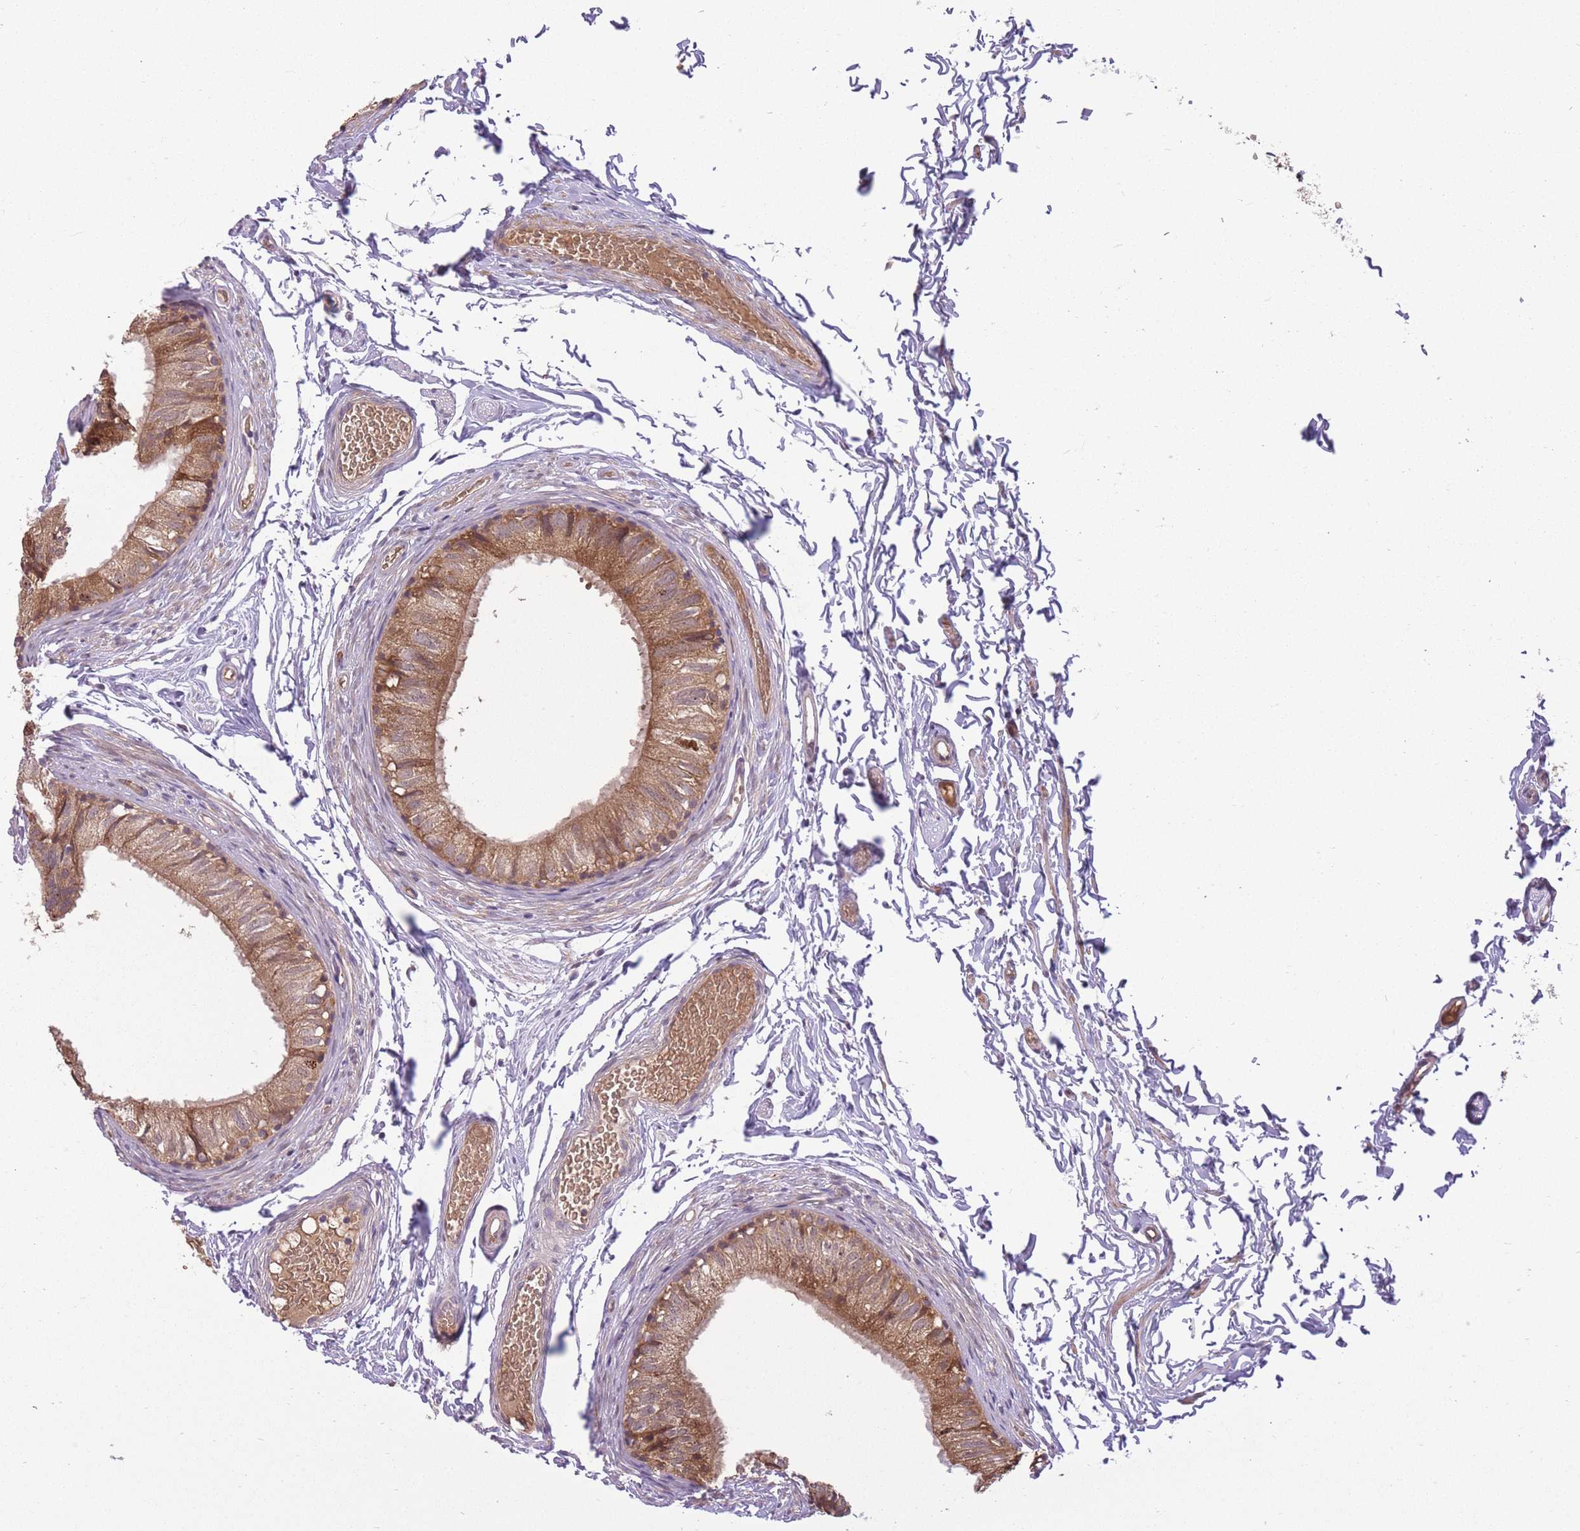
{"staining": {"intensity": "moderate", "quantity": ">75%", "location": "cytoplasmic/membranous"}, "tissue": "epididymis", "cell_type": "Glandular cells", "image_type": "normal", "snomed": [{"axis": "morphology", "description": "Normal tissue, NOS"}, {"axis": "topography", "description": "Epididymis"}], "caption": "Protein expression analysis of benign epididymis displays moderate cytoplasmic/membranous staining in about >75% of glandular cells. (brown staining indicates protein expression, while blue staining denotes nuclei).", "gene": "POLR3F", "patient": {"sex": "male", "age": 37}}